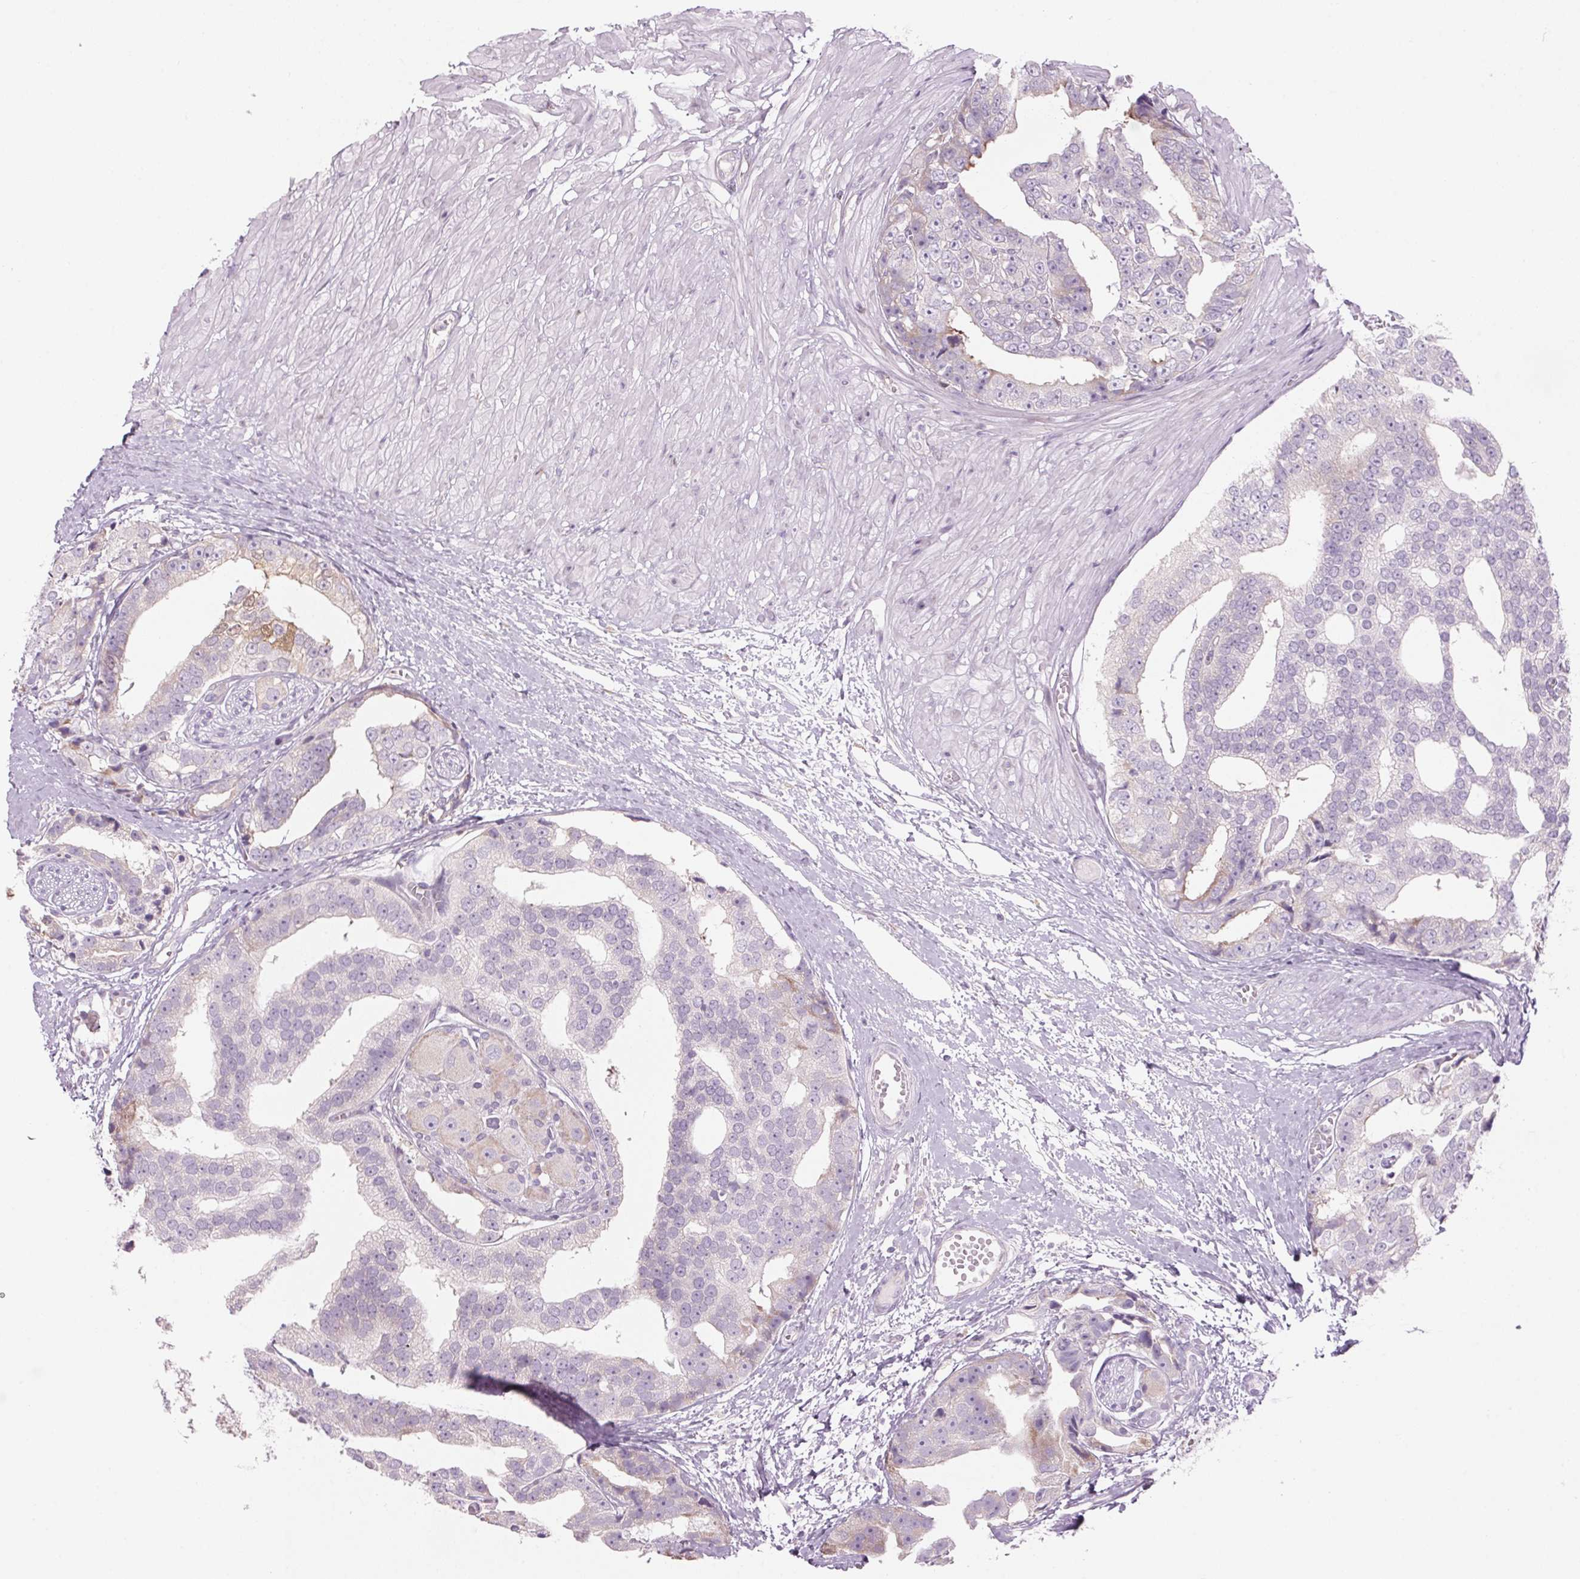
{"staining": {"intensity": "negative", "quantity": "none", "location": "none"}, "tissue": "prostate cancer", "cell_type": "Tumor cells", "image_type": "cancer", "snomed": [{"axis": "morphology", "description": "Adenocarcinoma, High grade"}, {"axis": "topography", "description": "Prostate"}], "caption": "The image shows no significant staining in tumor cells of prostate high-grade adenocarcinoma. The staining was performed using DAB to visualize the protein expression in brown, while the nuclei were stained in blue with hematoxylin (Magnification: 20x).", "gene": "GNMT", "patient": {"sex": "male", "age": 71}}